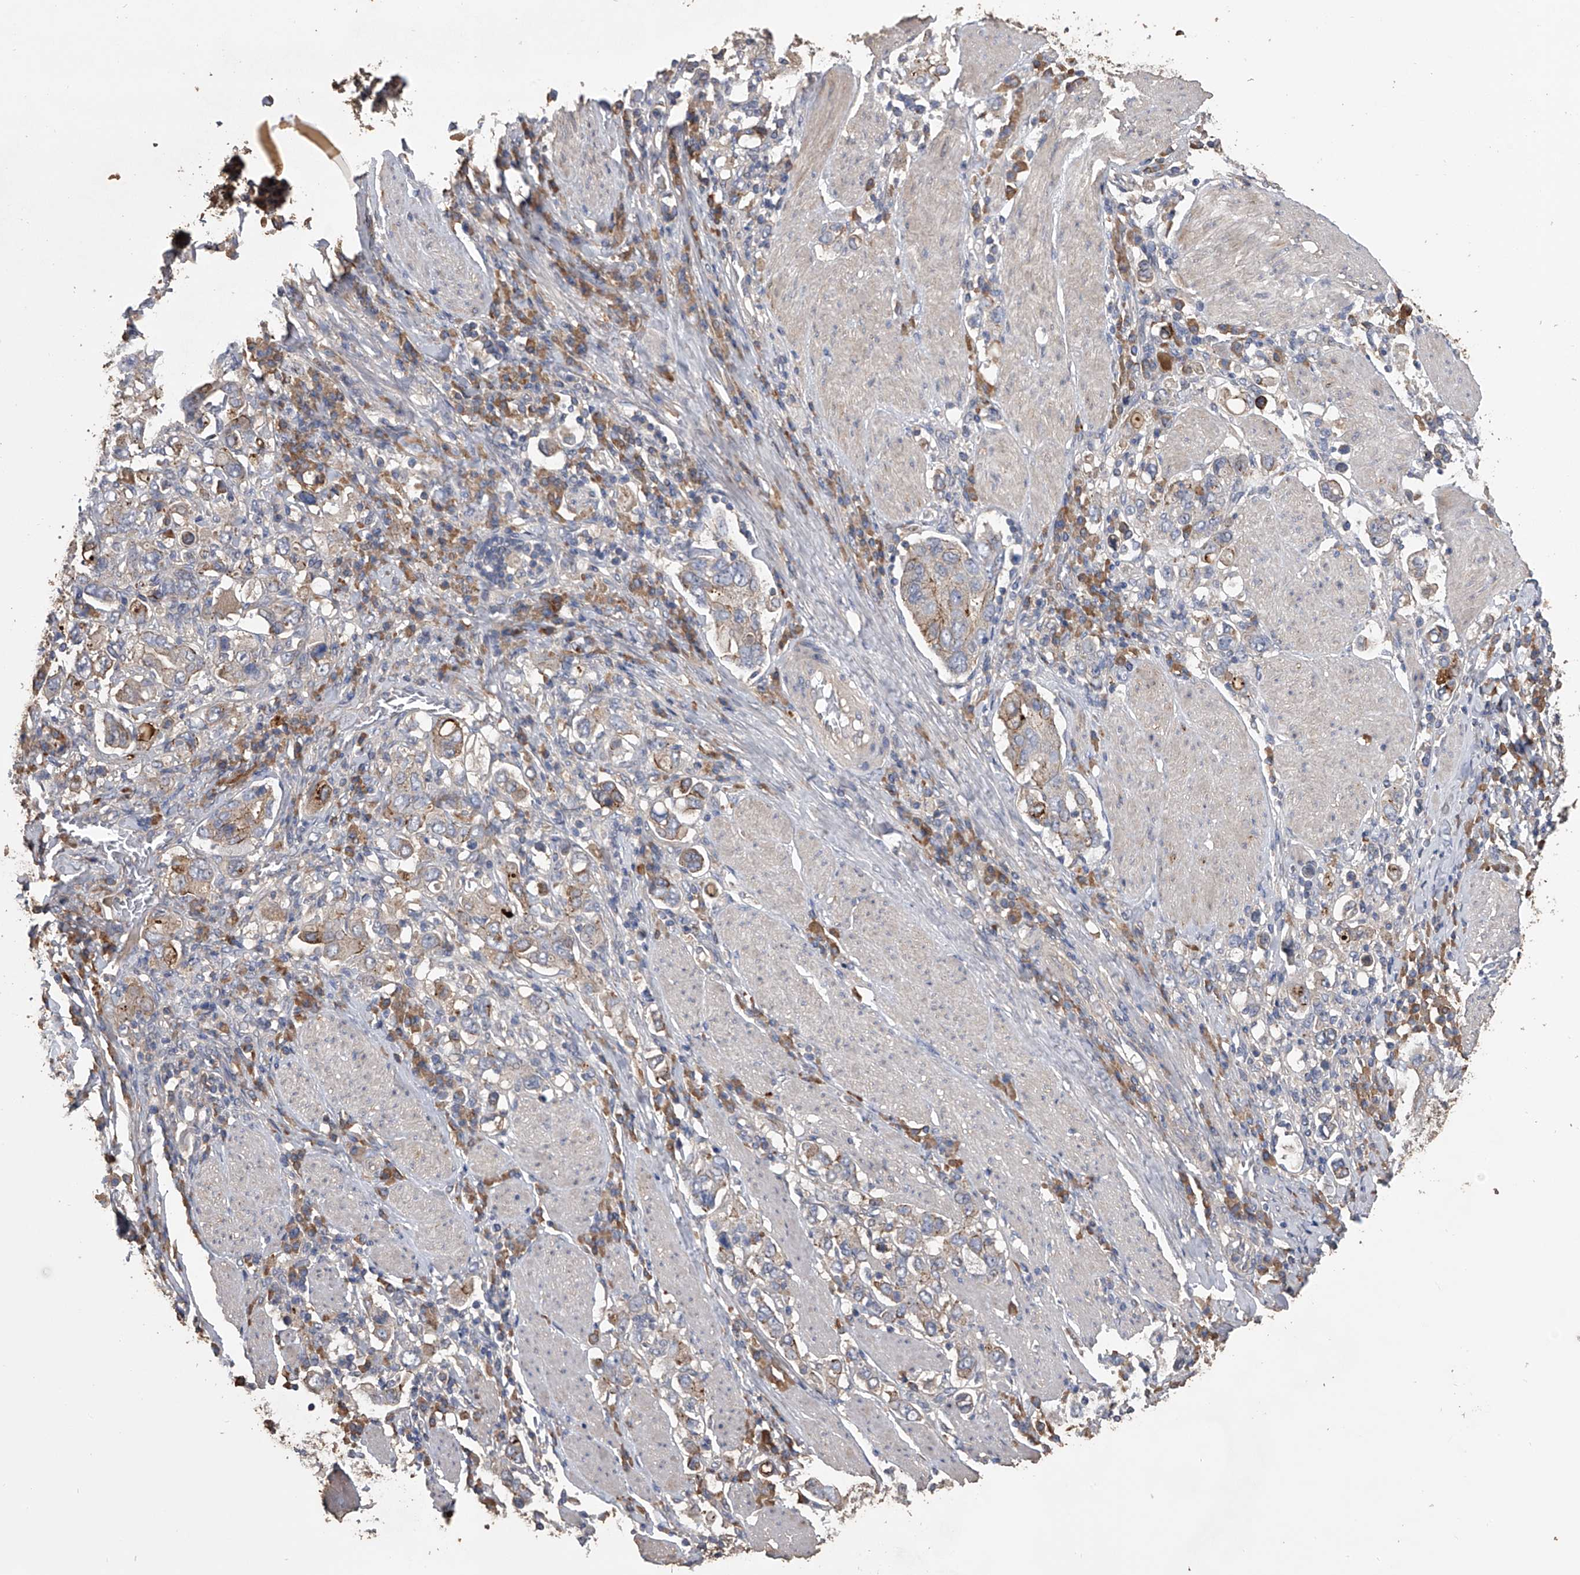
{"staining": {"intensity": "weak", "quantity": "<25%", "location": "cytoplasmic/membranous"}, "tissue": "stomach cancer", "cell_type": "Tumor cells", "image_type": "cancer", "snomed": [{"axis": "morphology", "description": "Adenocarcinoma, NOS"}, {"axis": "topography", "description": "Stomach, upper"}], "caption": "Immunohistochemistry (IHC) histopathology image of neoplastic tissue: adenocarcinoma (stomach) stained with DAB demonstrates no significant protein staining in tumor cells.", "gene": "ZNF343", "patient": {"sex": "male", "age": 62}}